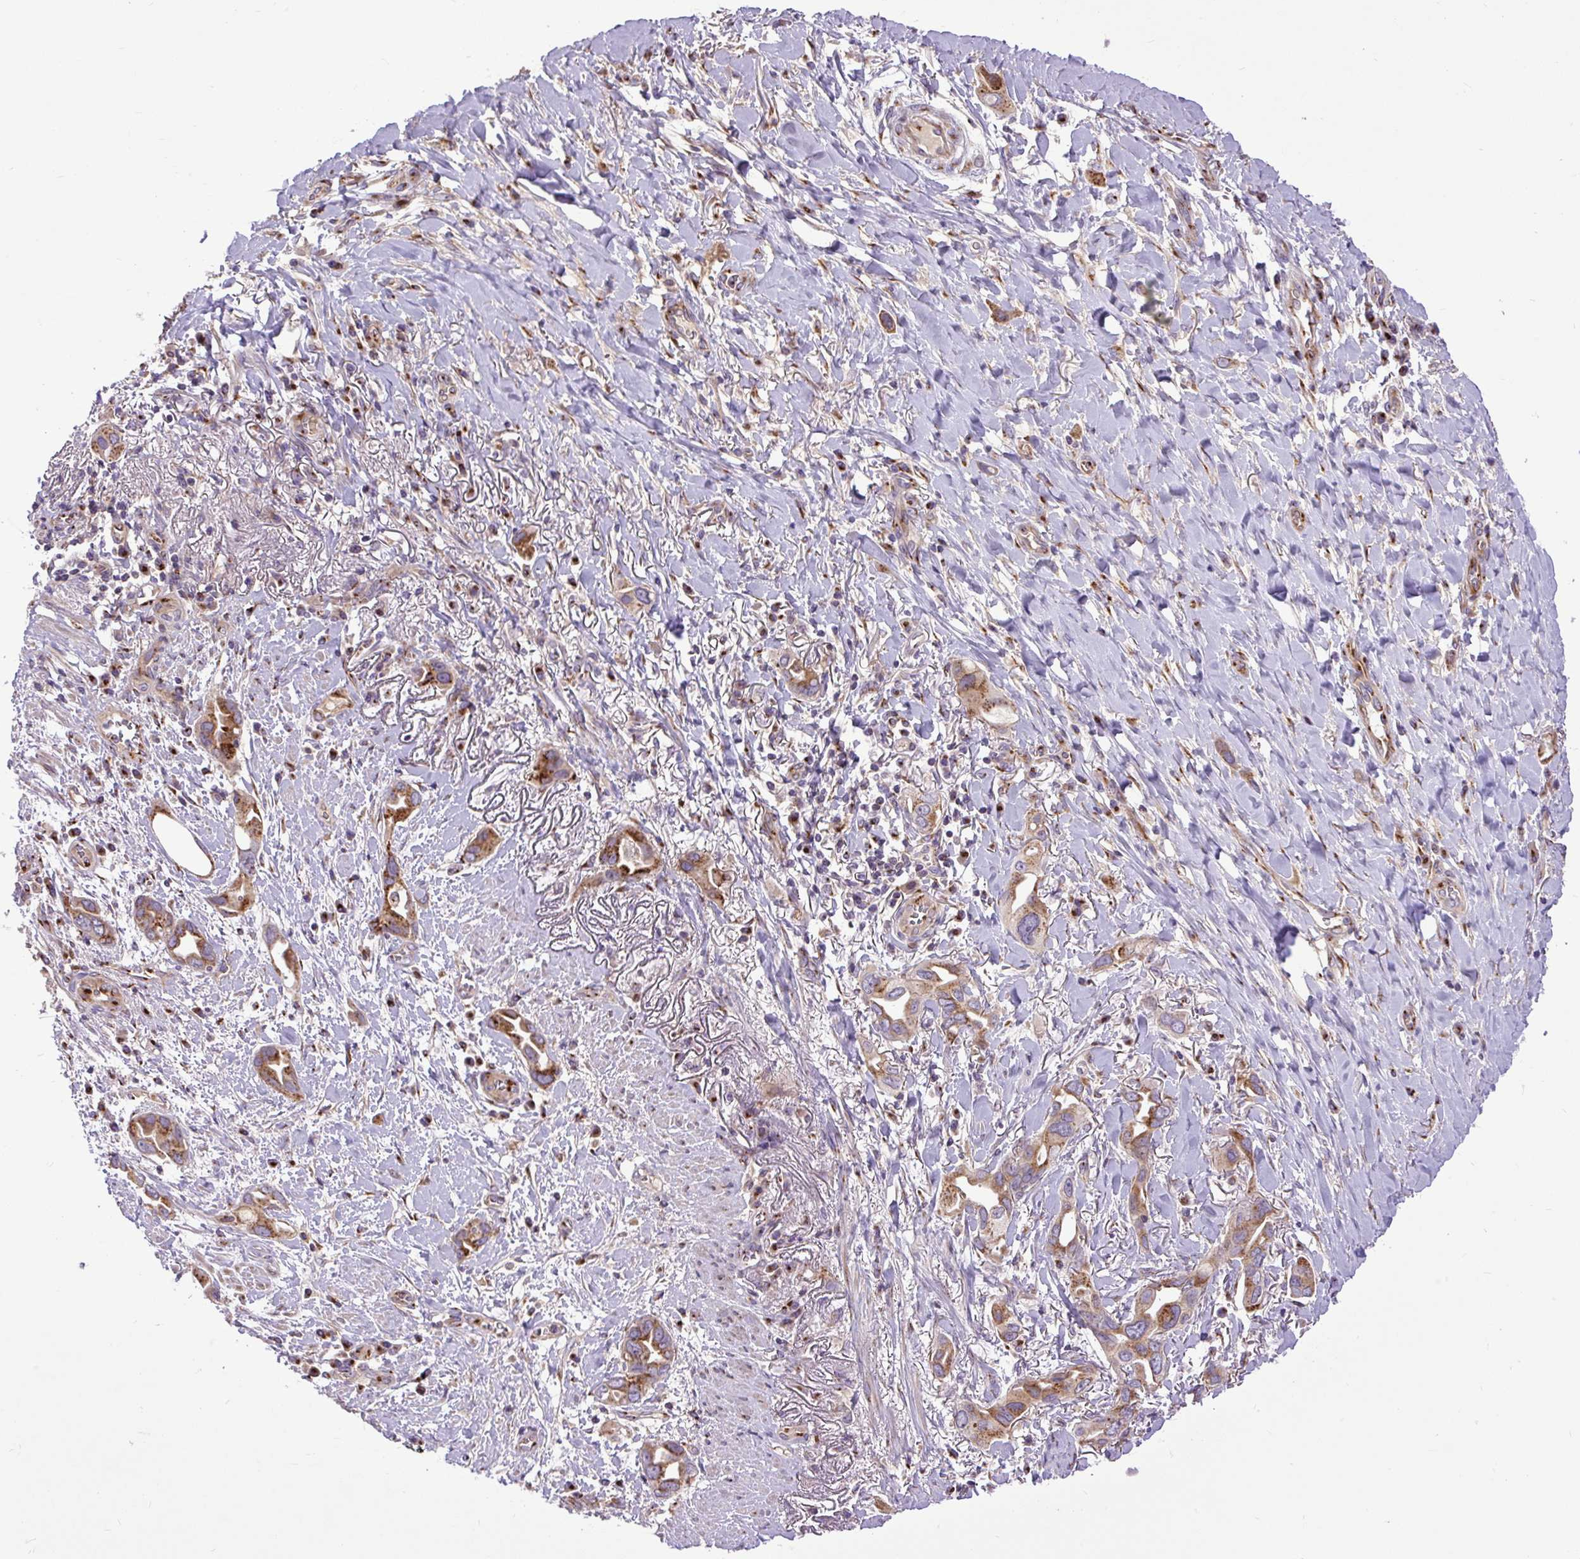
{"staining": {"intensity": "strong", "quantity": ">75%", "location": "cytoplasmic/membranous"}, "tissue": "lung cancer", "cell_type": "Tumor cells", "image_type": "cancer", "snomed": [{"axis": "morphology", "description": "Adenocarcinoma, NOS"}, {"axis": "topography", "description": "Lung"}], "caption": "Human lung cancer (adenocarcinoma) stained with a brown dye displays strong cytoplasmic/membranous positive staining in about >75% of tumor cells.", "gene": "MSMP", "patient": {"sex": "male", "age": 76}}